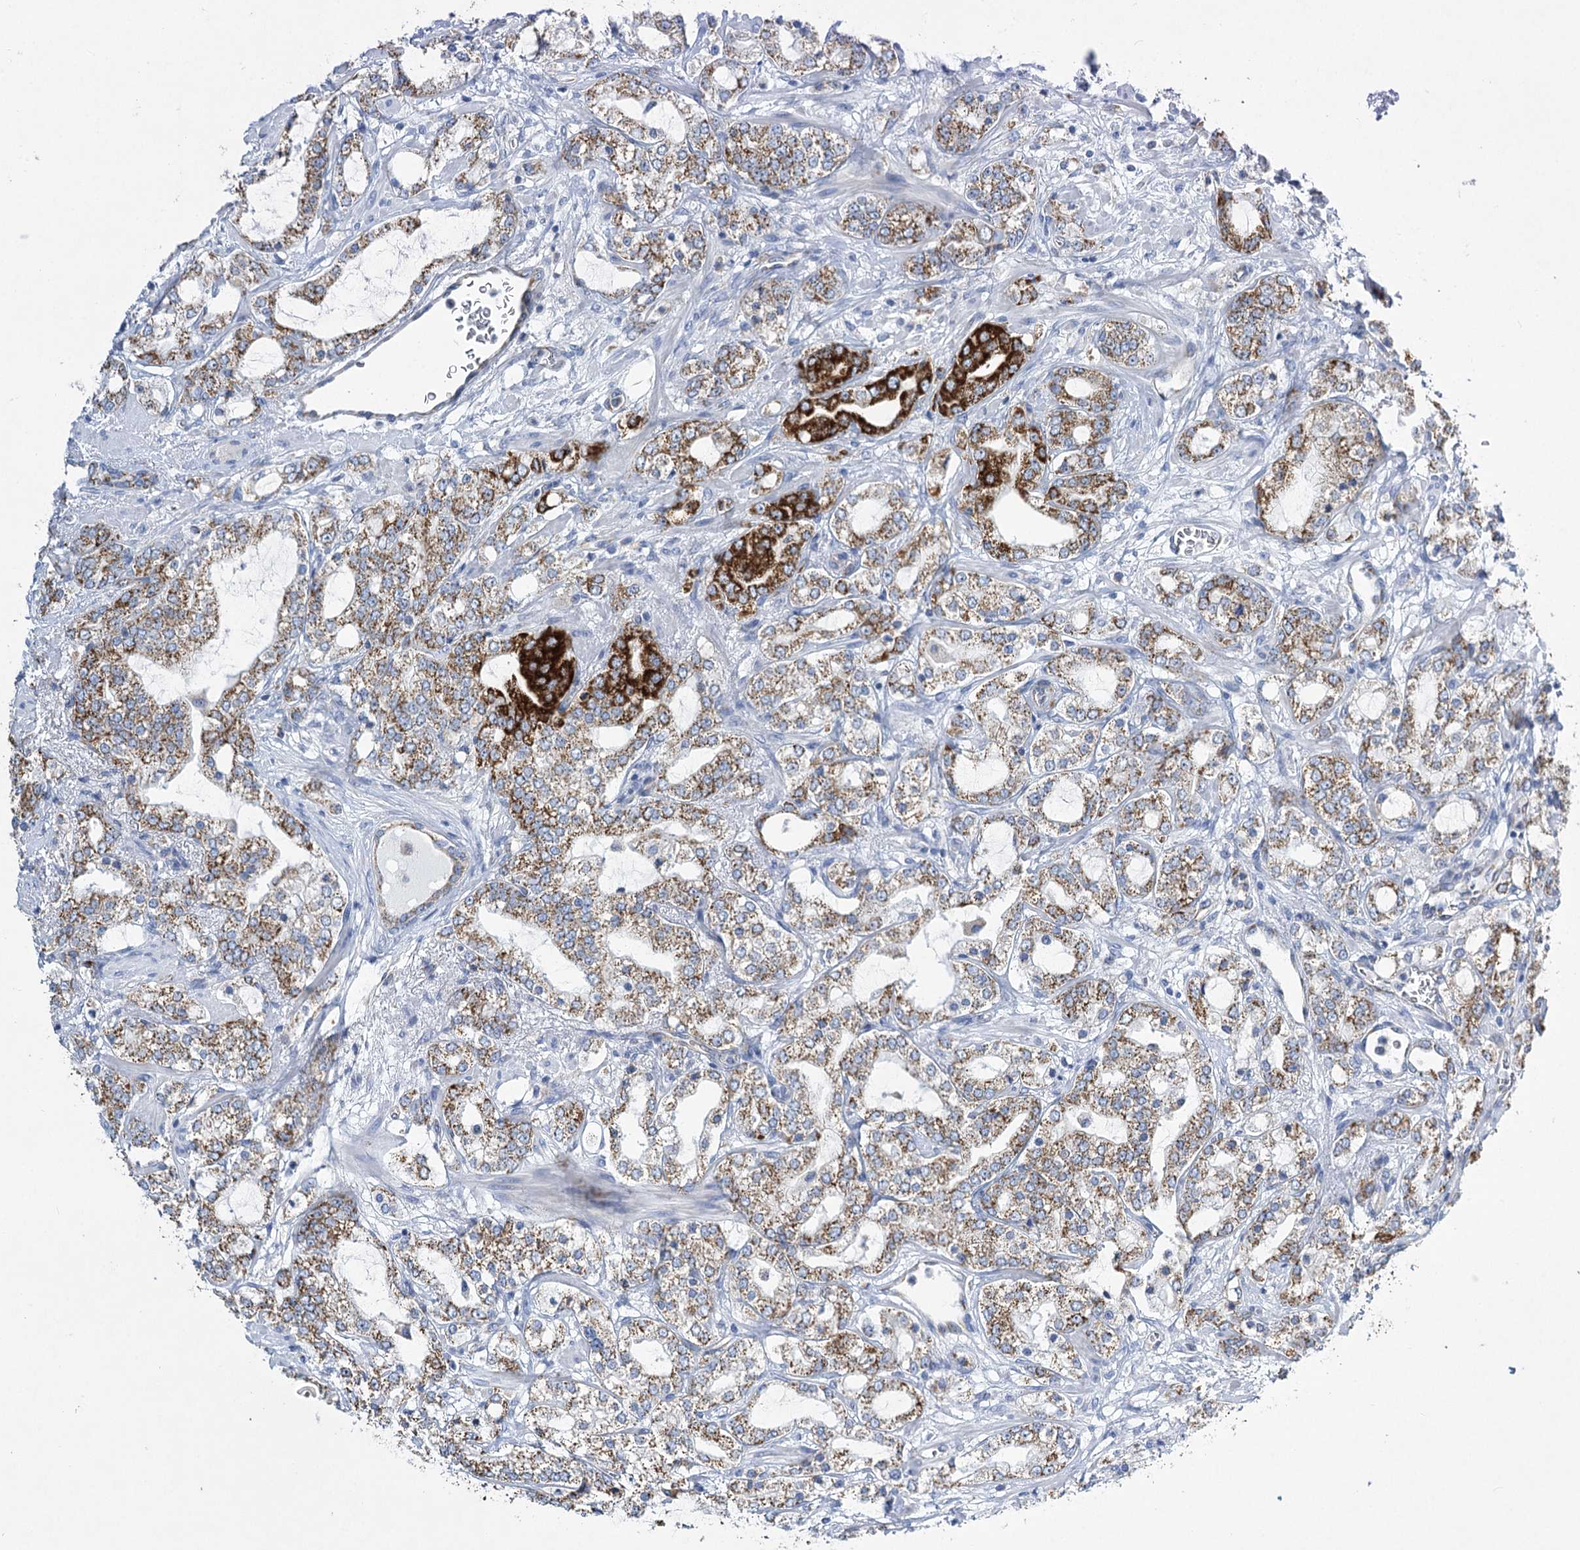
{"staining": {"intensity": "strong", "quantity": ">75%", "location": "cytoplasmic/membranous"}, "tissue": "prostate cancer", "cell_type": "Tumor cells", "image_type": "cancer", "snomed": [{"axis": "morphology", "description": "Adenocarcinoma, High grade"}, {"axis": "topography", "description": "Prostate"}], "caption": "An immunohistochemistry (IHC) image of neoplastic tissue is shown. Protein staining in brown shows strong cytoplasmic/membranous positivity in prostate adenocarcinoma (high-grade) within tumor cells.", "gene": "DHTKD1", "patient": {"sex": "male", "age": 64}}